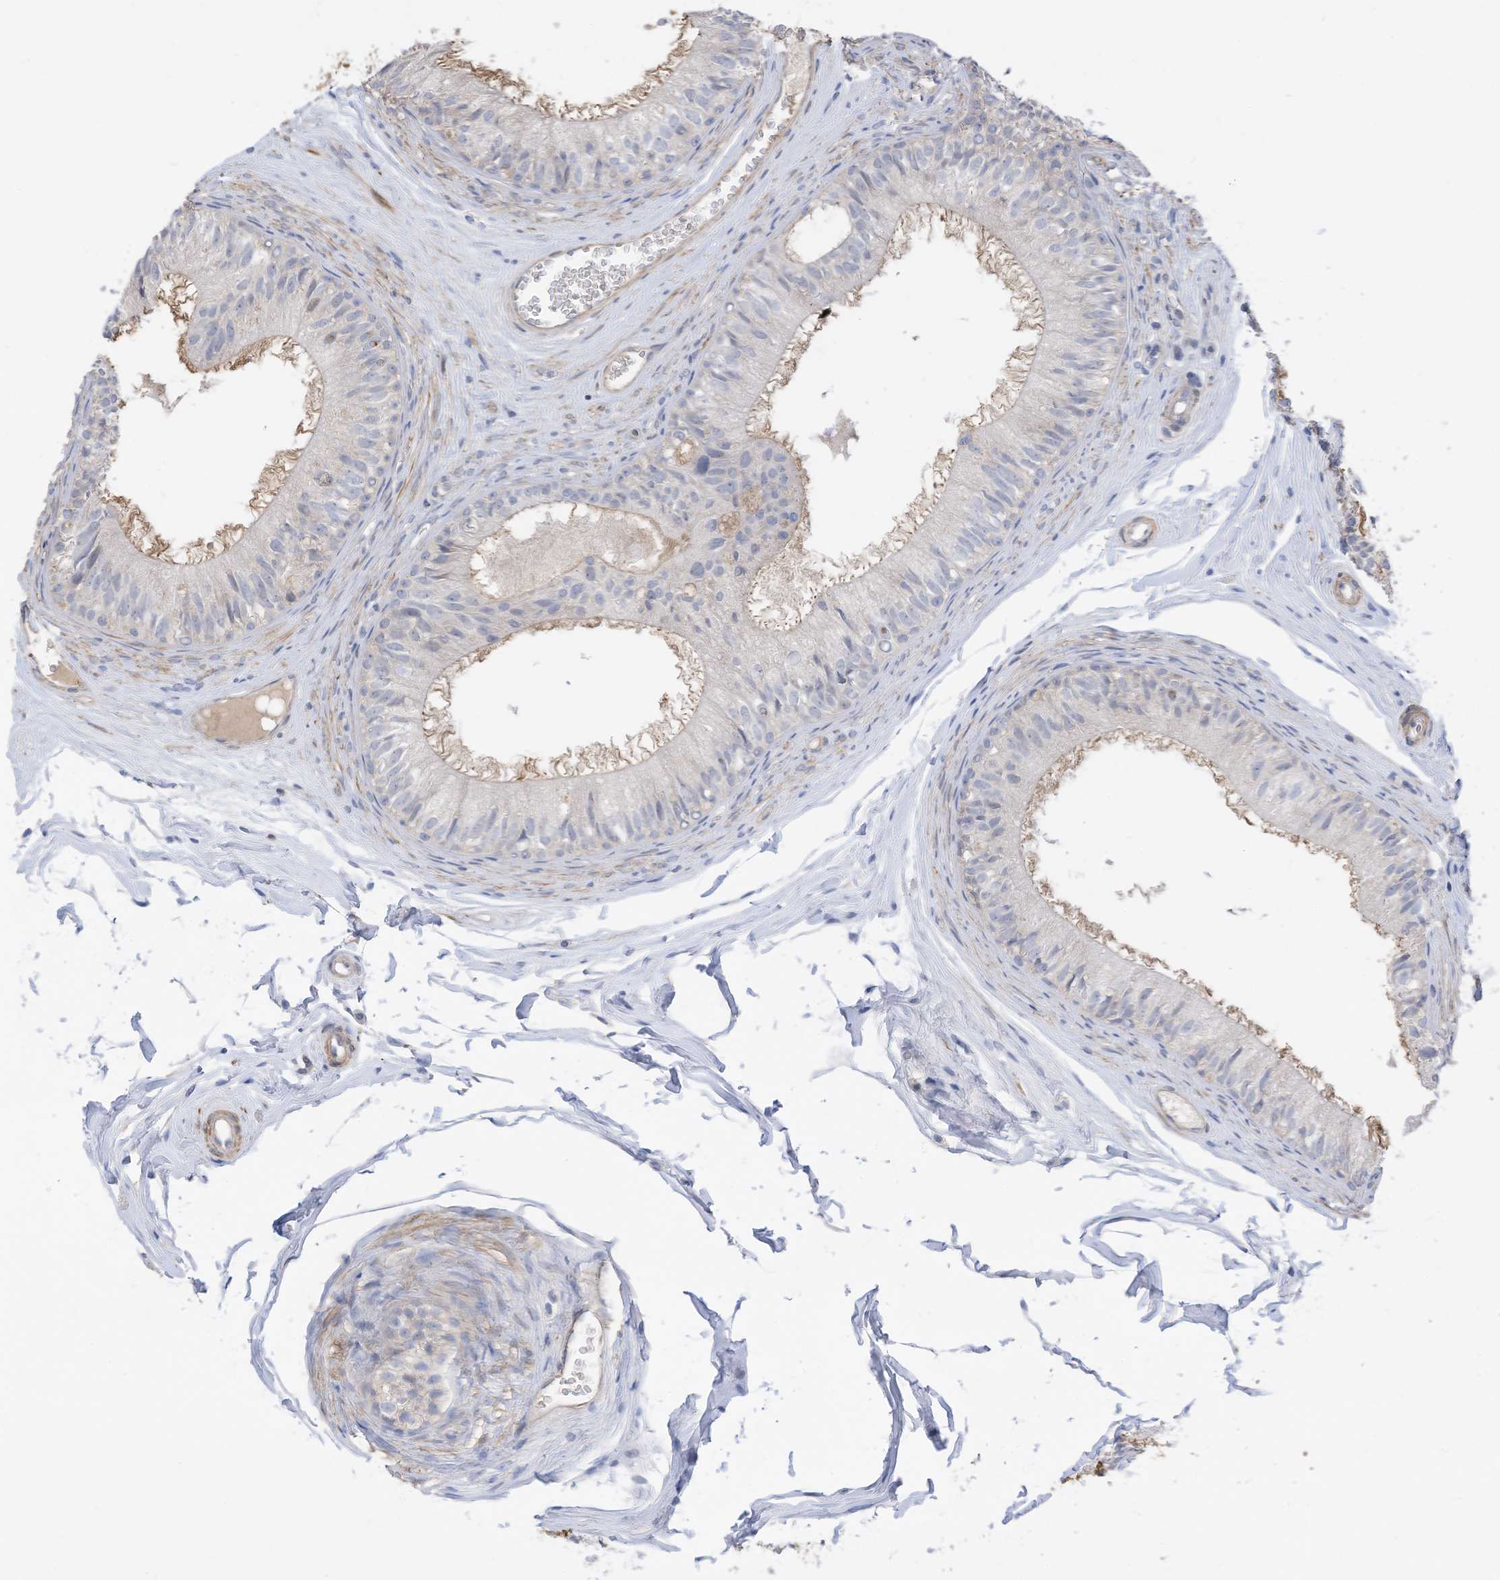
{"staining": {"intensity": "weak", "quantity": "<25%", "location": "cytoplasmic/membranous"}, "tissue": "epididymis", "cell_type": "Glandular cells", "image_type": "normal", "snomed": [{"axis": "morphology", "description": "Normal tissue, NOS"}, {"axis": "morphology", "description": "Seminoma in situ"}, {"axis": "topography", "description": "Testis"}, {"axis": "topography", "description": "Epididymis"}], "caption": "This histopathology image is of unremarkable epididymis stained with immunohistochemistry (IHC) to label a protein in brown with the nuclei are counter-stained blue. There is no staining in glandular cells. (DAB immunohistochemistry (IHC) visualized using brightfield microscopy, high magnification).", "gene": "SLFN14", "patient": {"sex": "male", "age": 28}}